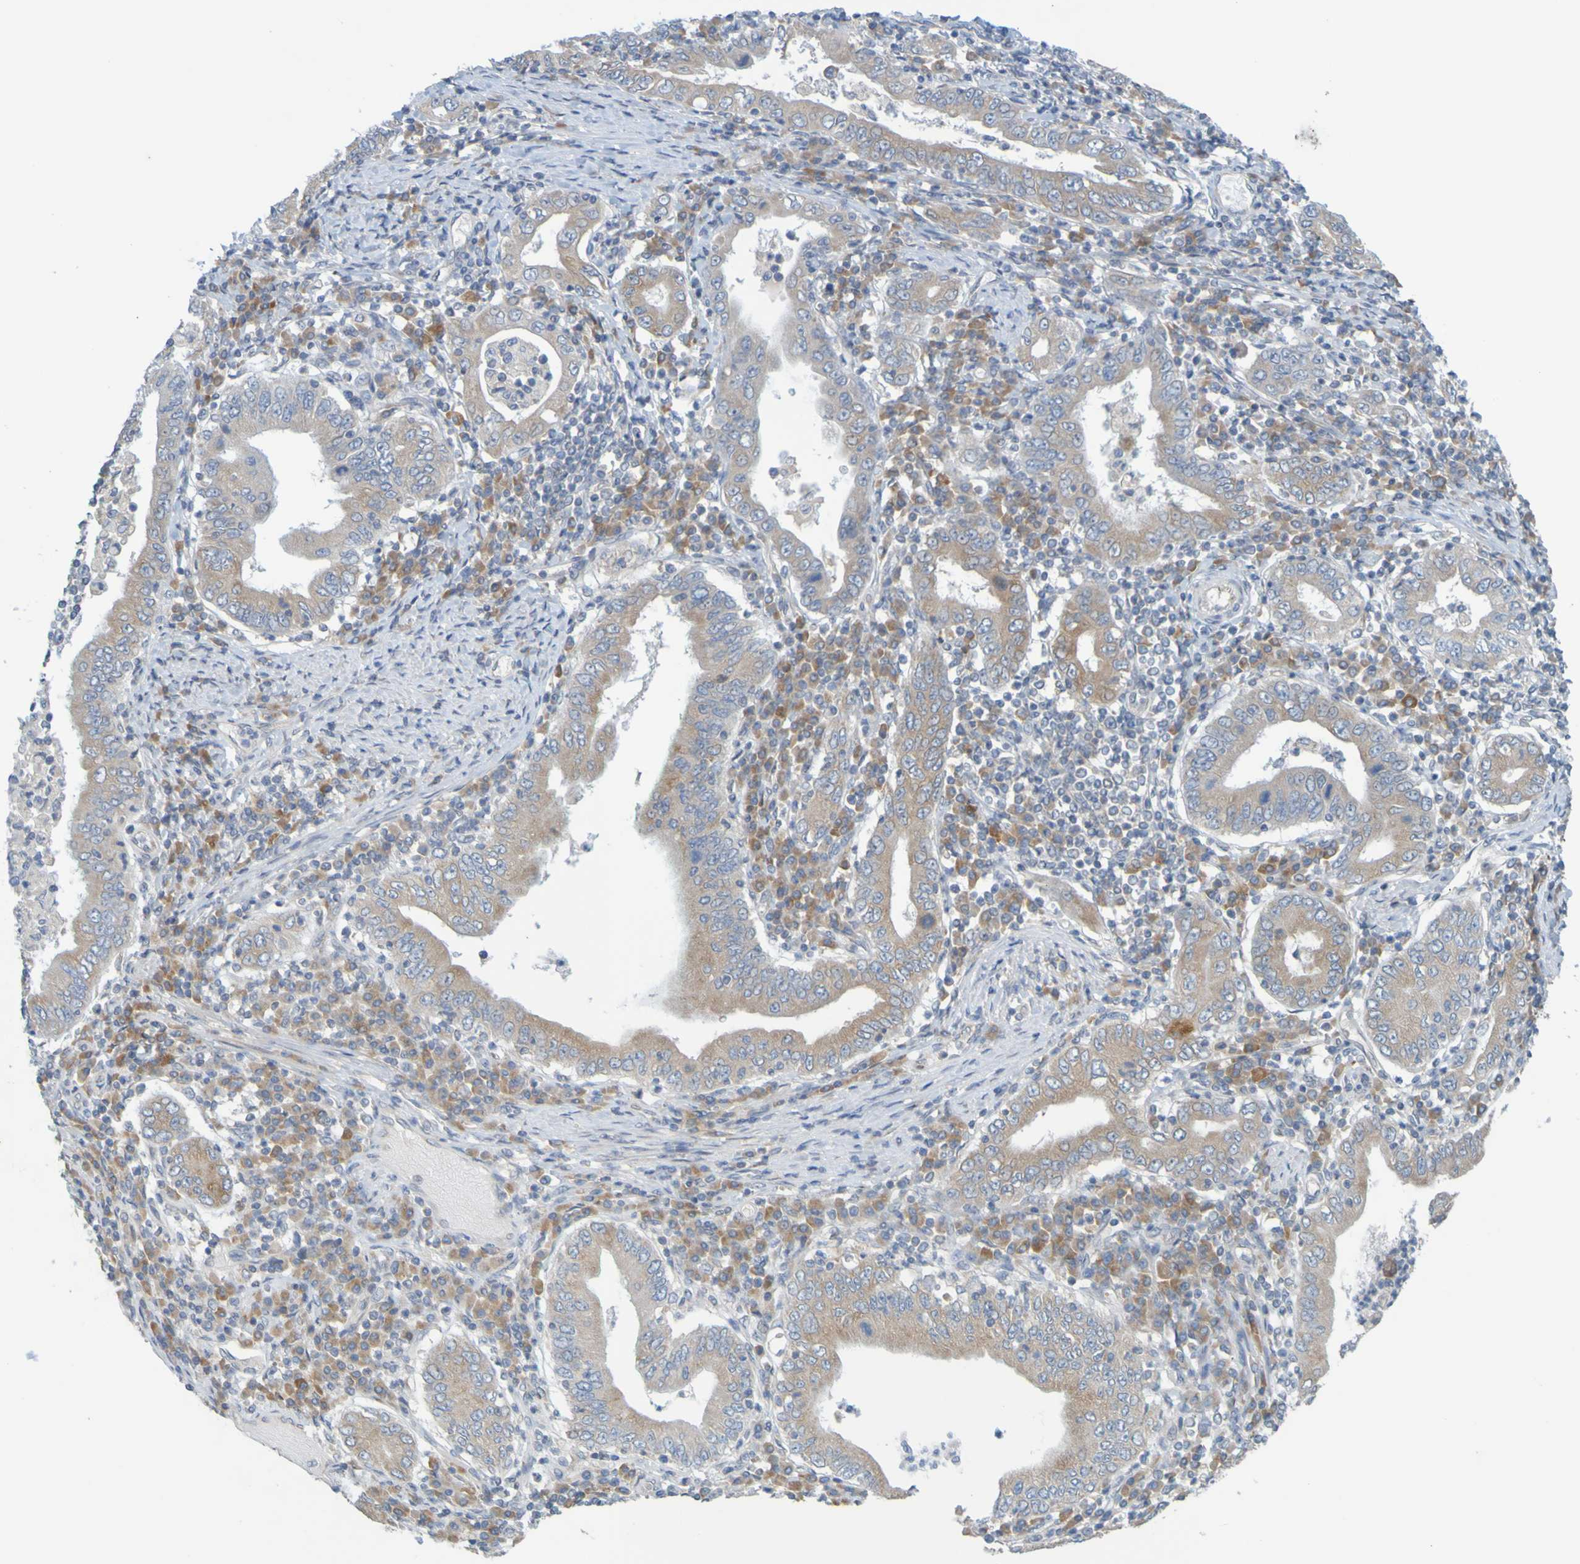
{"staining": {"intensity": "moderate", "quantity": ">75%", "location": "cytoplasmic/membranous"}, "tissue": "stomach cancer", "cell_type": "Tumor cells", "image_type": "cancer", "snomed": [{"axis": "morphology", "description": "Normal tissue, NOS"}, {"axis": "morphology", "description": "Adenocarcinoma, NOS"}, {"axis": "topography", "description": "Esophagus"}, {"axis": "topography", "description": "Stomach, upper"}, {"axis": "topography", "description": "Peripheral nerve tissue"}], "caption": "A brown stain shows moderate cytoplasmic/membranous expression of a protein in adenocarcinoma (stomach) tumor cells. Using DAB (3,3'-diaminobenzidine) (brown) and hematoxylin (blue) stains, captured at high magnification using brightfield microscopy.", "gene": "MOGS", "patient": {"sex": "male", "age": 62}}